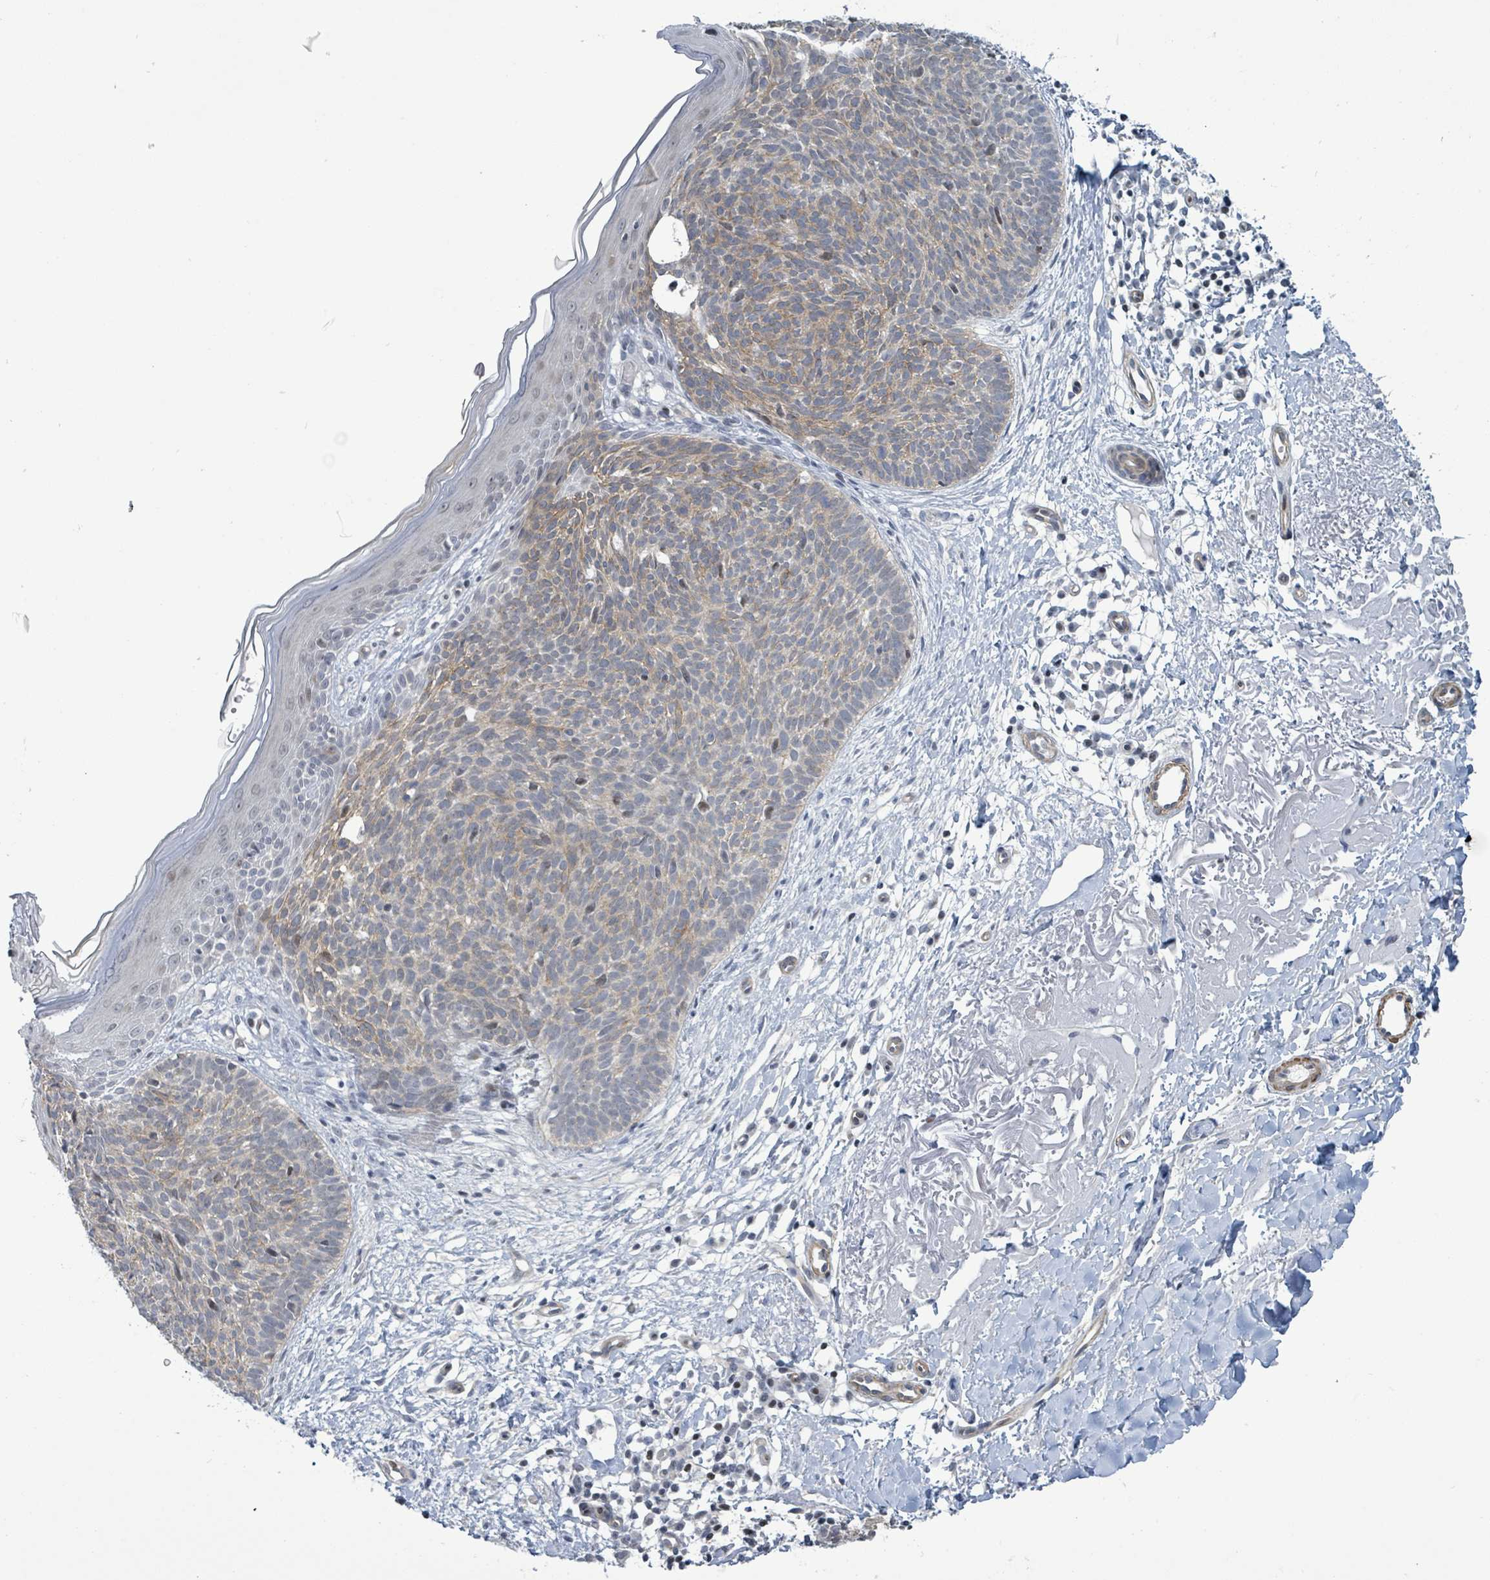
{"staining": {"intensity": "negative", "quantity": "none", "location": "none"}, "tissue": "skin cancer", "cell_type": "Tumor cells", "image_type": "cancer", "snomed": [{"axis": "morphology", "description": "Basal cell carcinoma"}, {"axis": "topography", "description": "Skin"}], "caption": "Basal cell carcinoma (skin) stained for a protein using immunohistochemistry shows no expression tumor cells.", "gene": "DMRTC1B", "patient": {"sex": "male", "age": 84}}